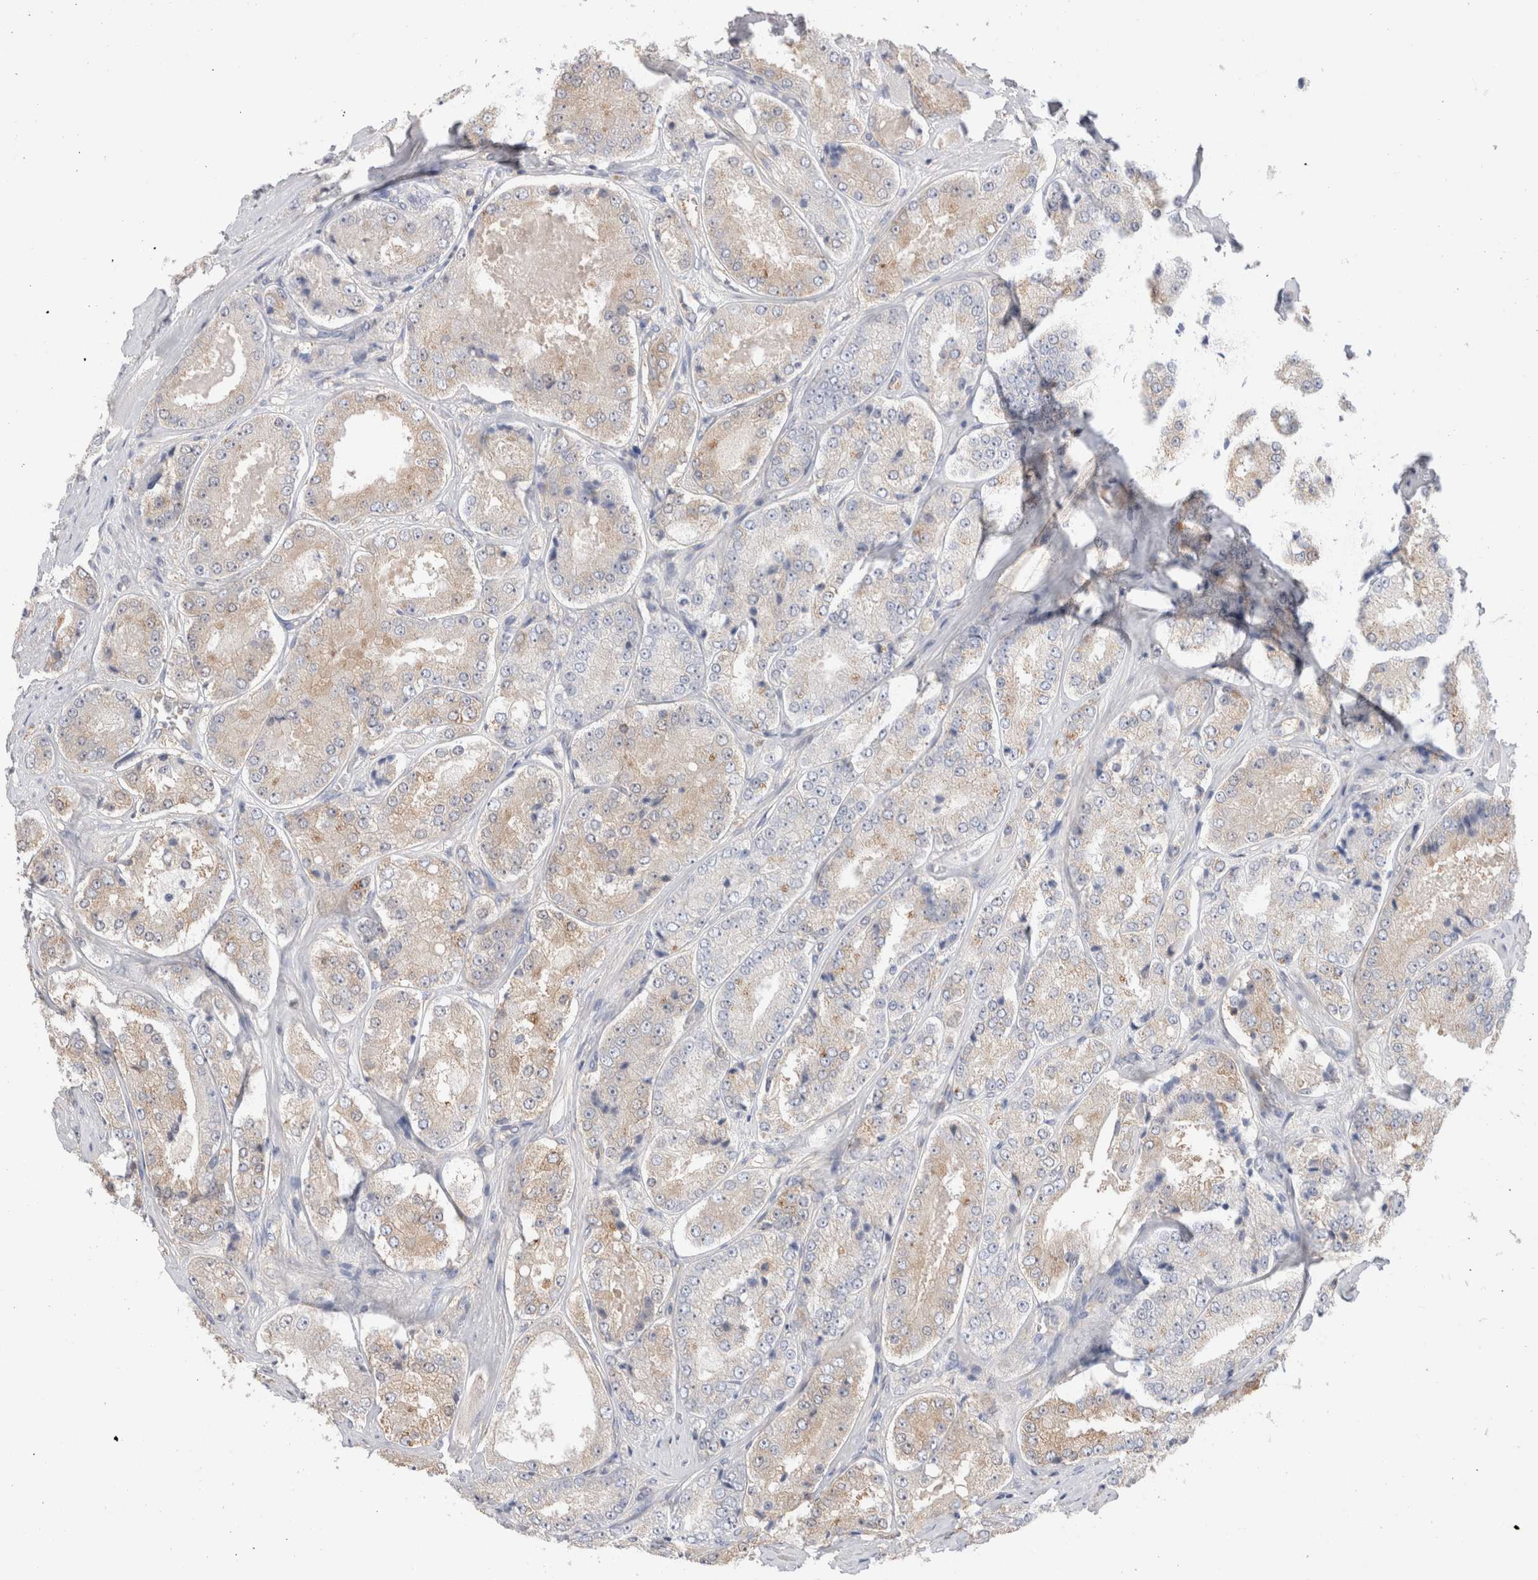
{"staining": {"intensity": "weak", "quantity": "25%-75%", "location": "cytoplasmic/membranous"}, "tissue": "prostate cancer", "cell_type": "Tumor cells", "image_type": "cancer", "snomed": [{"axis": "morphology", "description": "Adenocarcinoma, High grade"}, {"axis": "topography", "description": "Prostate"}], "caption": "Weak cytoplasmic/membranous staining for a protein is appreciated in approximately 25%-75% of tumor cells of high-grade adenocarcinoma (prostate) using immunohistochemistry.", "gene": "CAPN2", "patient": {"sex": "male", "age": 65}}